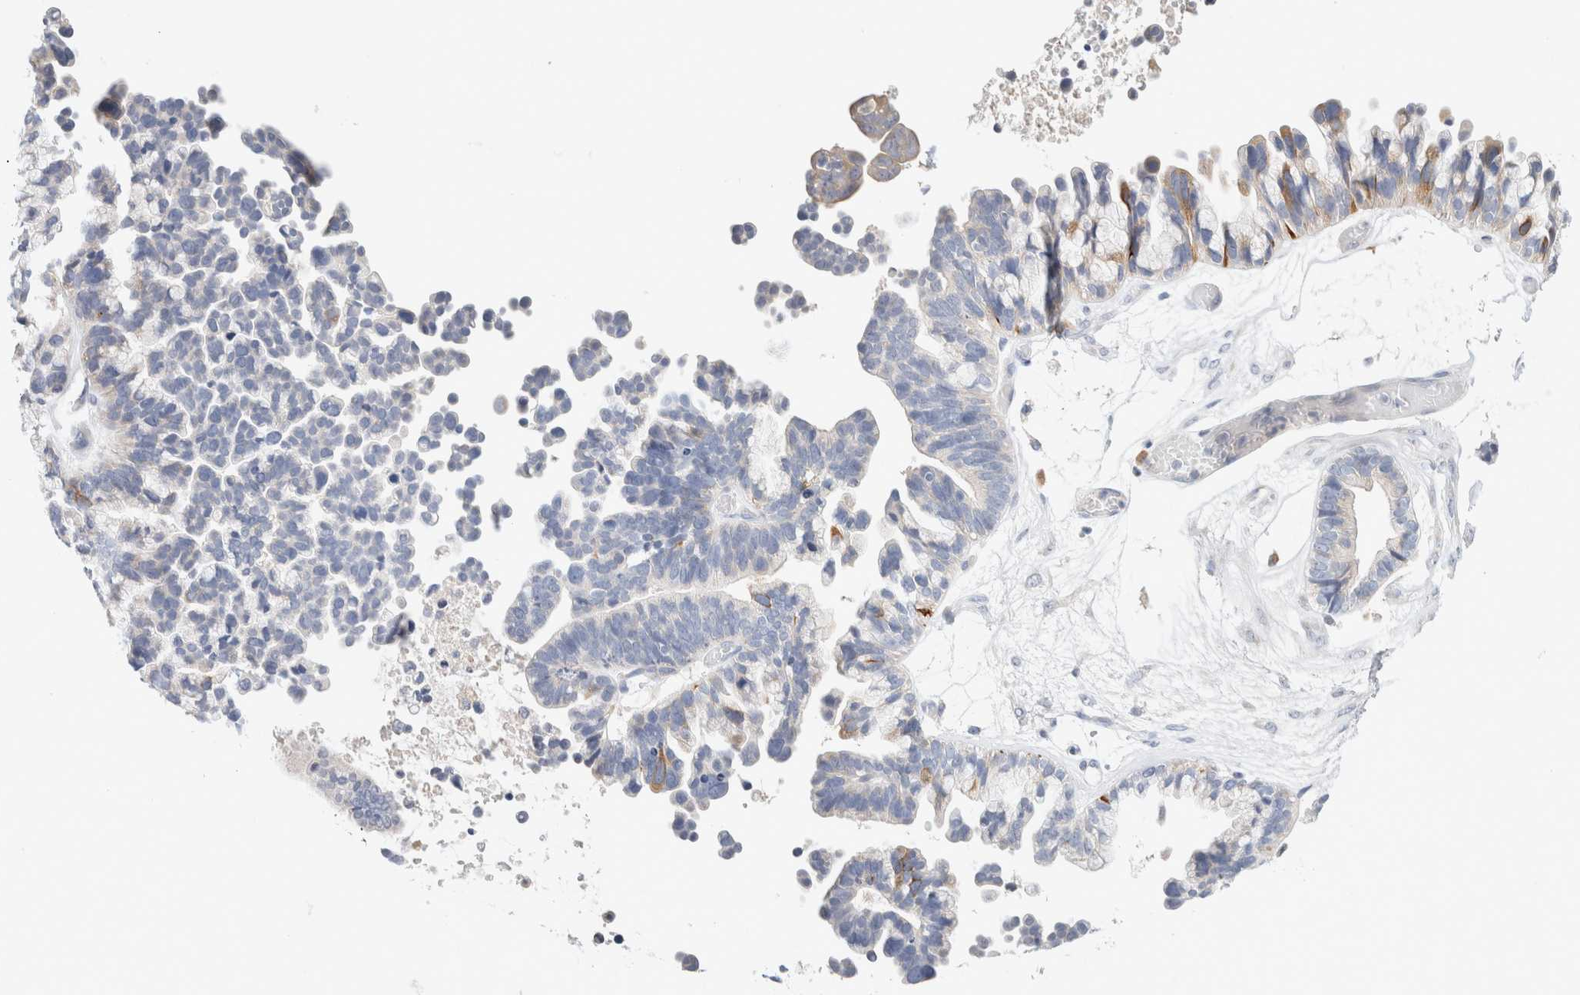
{"staining": {"intensity": "negative", "quantity": "none", "location": "none"}, "tissue": "ovarian cancer", "cell_type": "Tumor cells", "image_type": "cancer", "snomed": [{"axis": "morphology", "description": "Cystadenocarcinoma, serous, NOS"}, {"axis": "topography", "description": "Ovary"}], "caption": "Ovarian cancer stained for a protein using IHC reveals no staining tumor cells.", "gene": "GADD45G", "patient": {"sex": "female", "age": 56}}